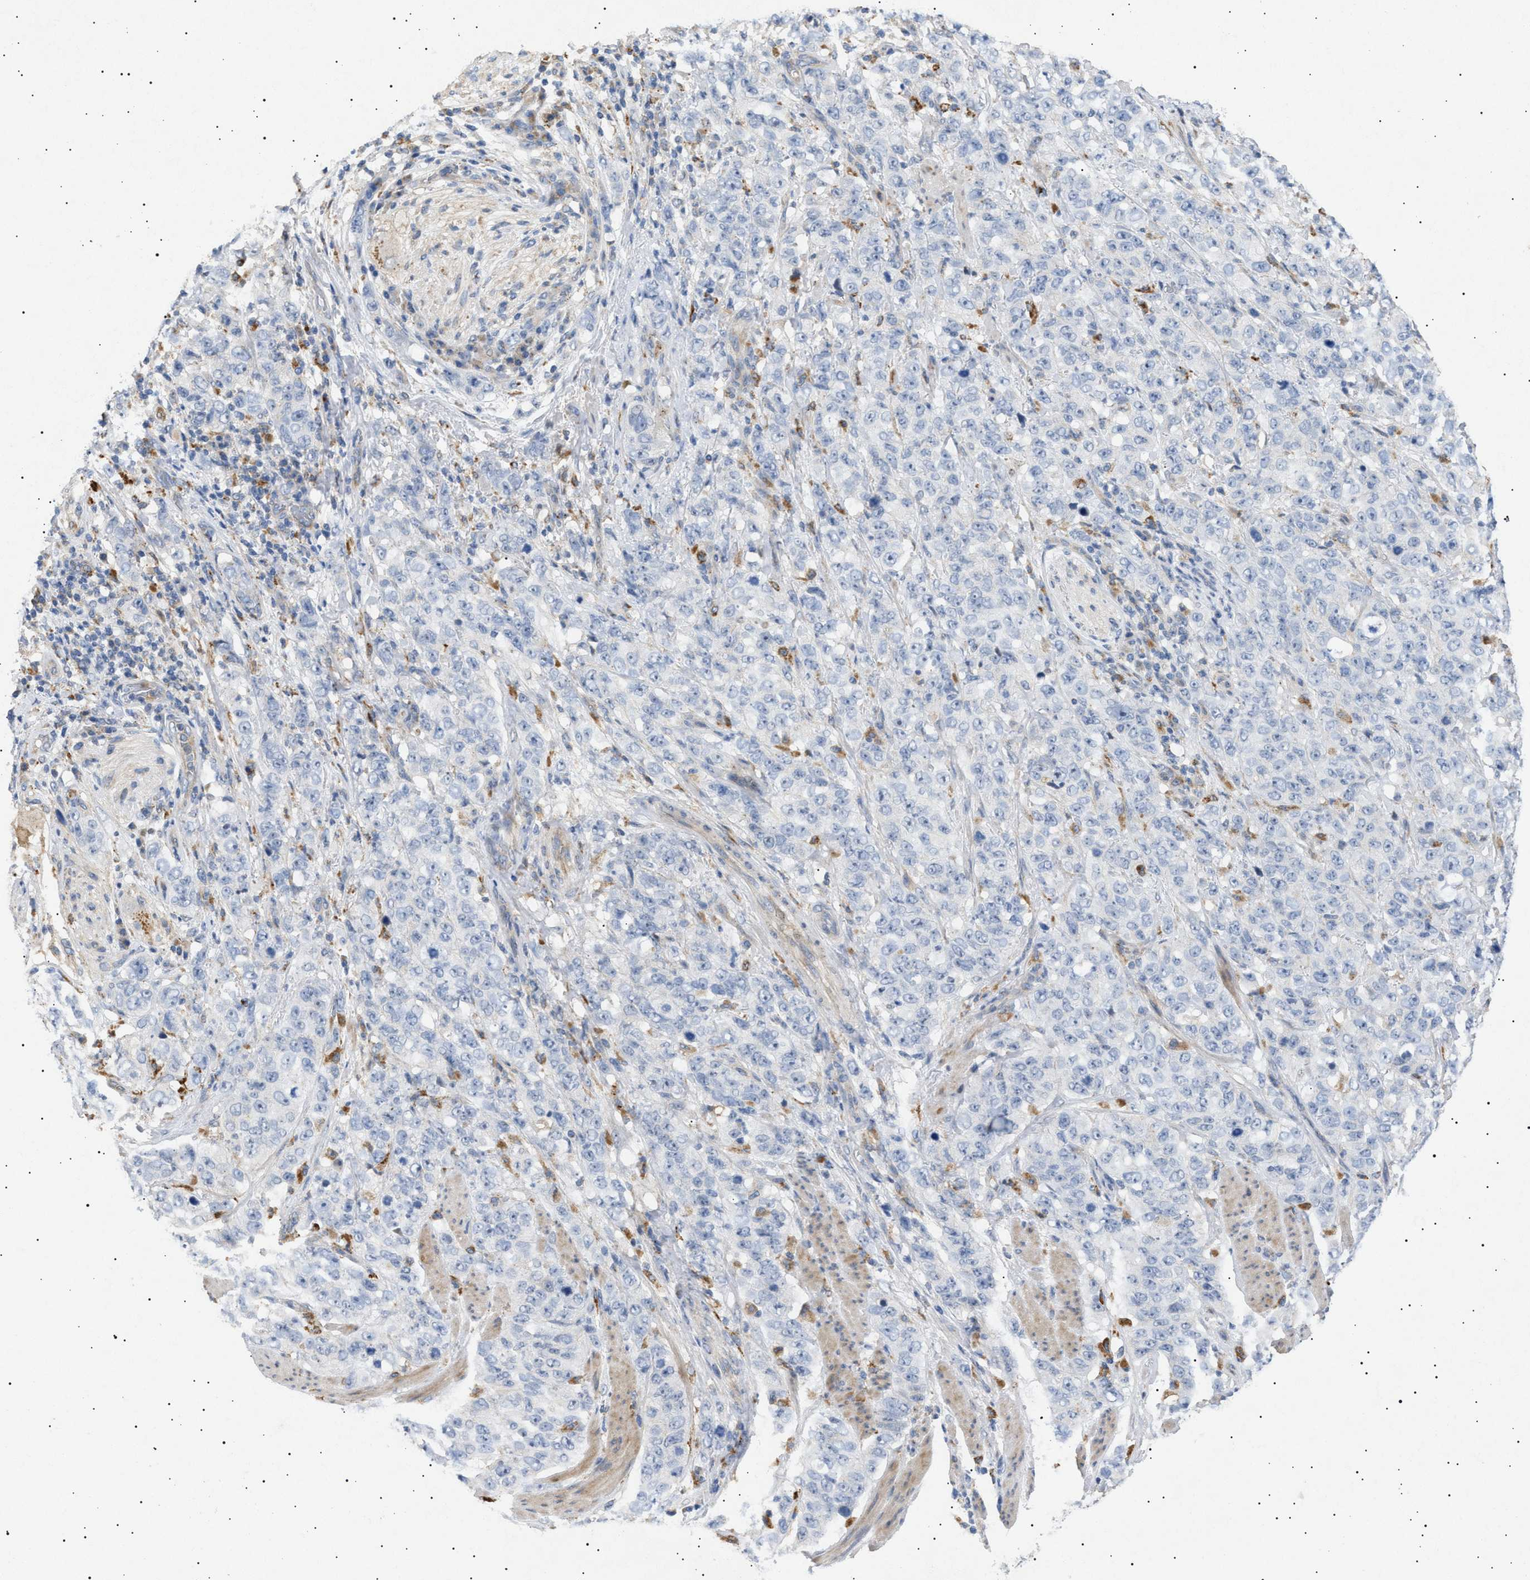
{"staining": {"intensity": "negative", "quantity": "none", "location": "none"}, "tissue": "stomach cancer", "cell_type": "Tumor cells", "image_type": "cancer", "snomed": [{"axis": "morphology", "description": "Adenocarcinoma, NOS"}, {"axis": "topography", "description": "Stomach"}], "caption": "Immunohistochemistry (IHC) histopathology image of neoplastic tissue: human stomach cancer stained with DAB reveals no significant protein staining in tumor cells.", "gene": "SIRT5", "patient": {"sex": "male", "age": 48}}